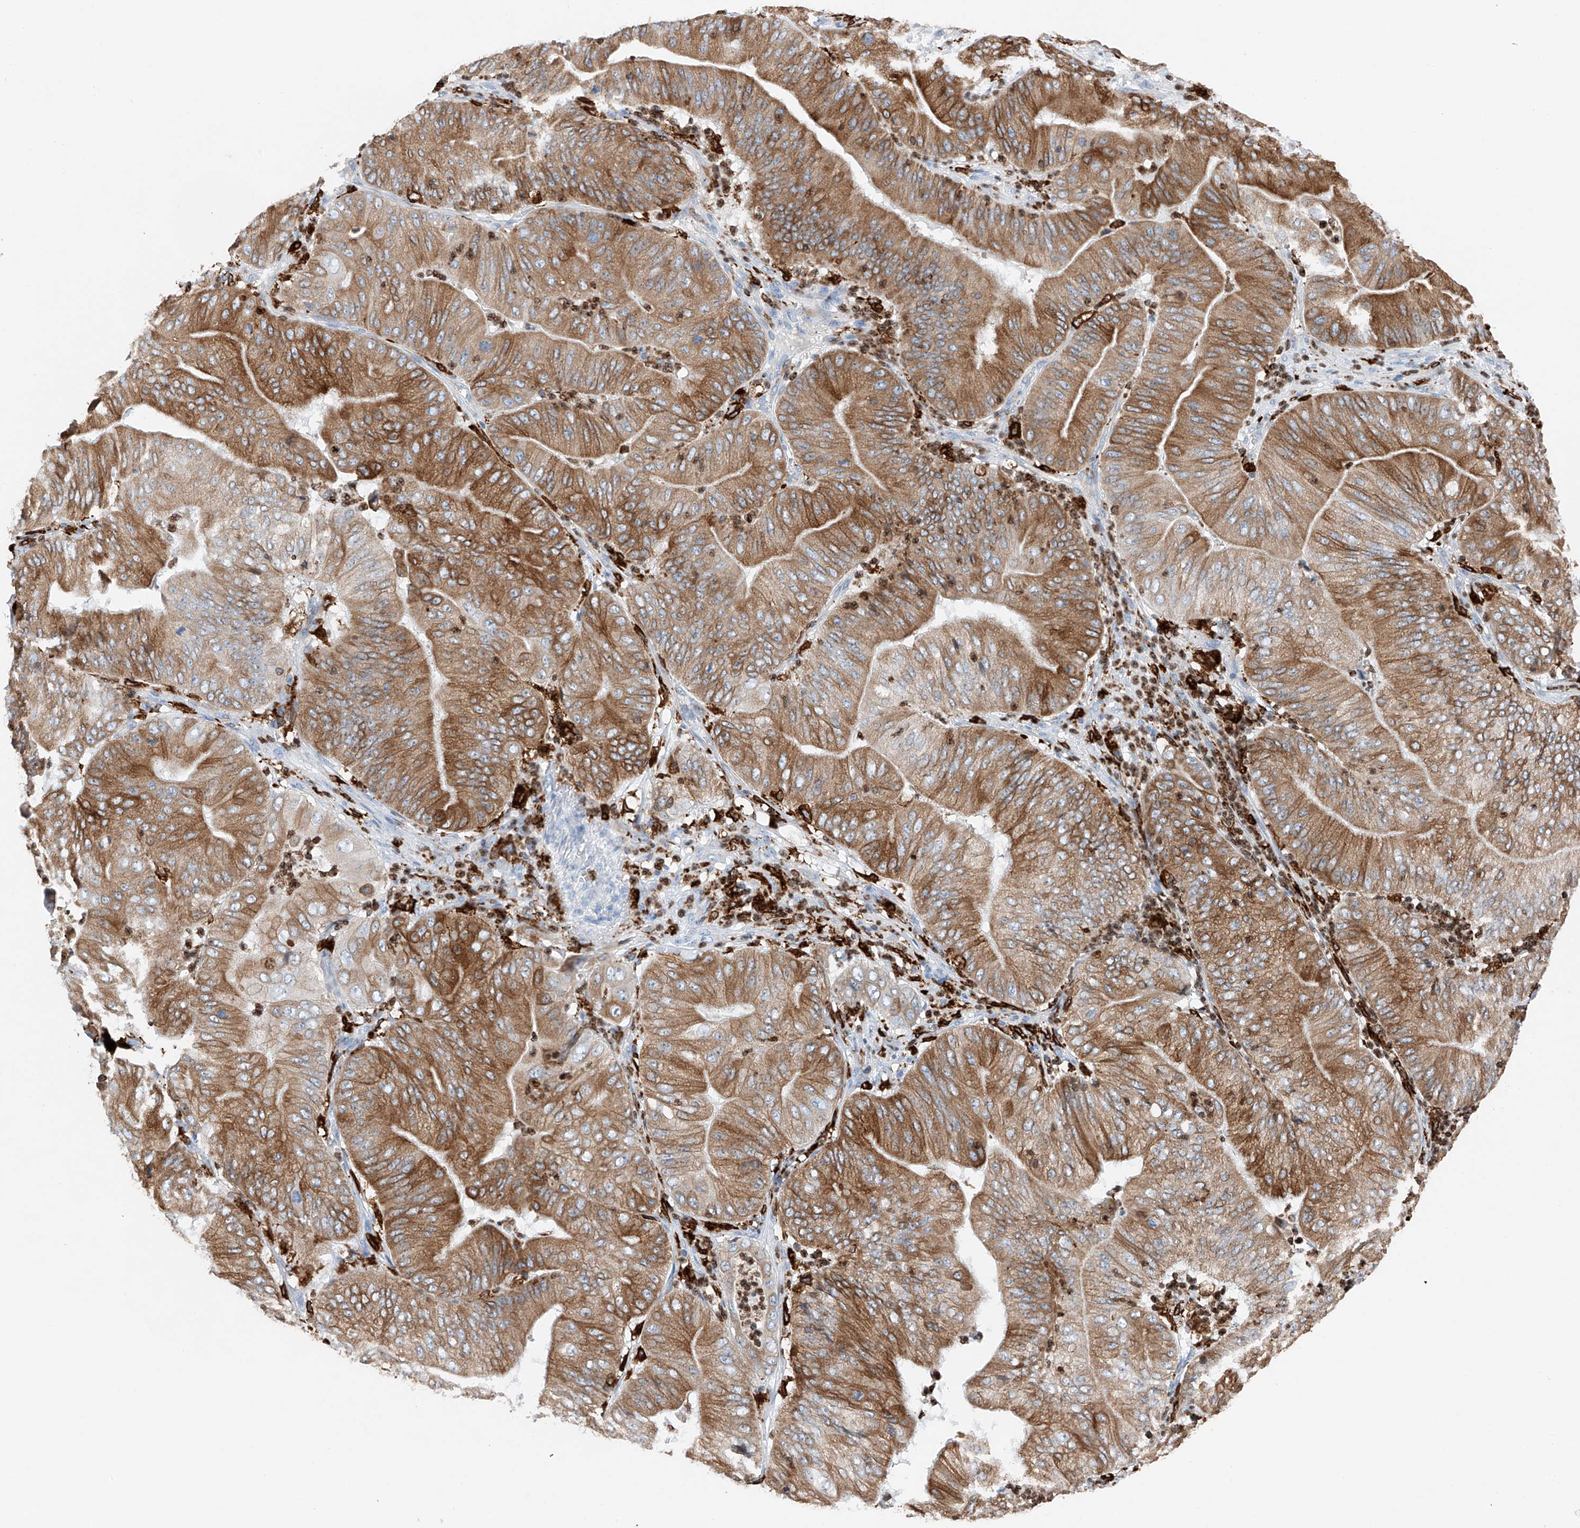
{"staining": {"intensity": "moderate", "quantity": ">75%", "location": "cytoplasmic/membranous"}, "tissue": "pancreatic cancer", "cell_type": "Tumor cells", "image_type": "cancer", "snomed": [{"axis": "morphology", "description": "Adenocarcinoma, NOS"}, {"axis": "topography", "description": "Pancreas"}], "caption": "Protein staining by IHC demonstrates moderate cytoplasmic/membranous expression in approximately >75% of tumor cells in adenocarcinoma (pancreatic).", "gene": "TBXAS1", "patient": {"sex": "female", "age": 77}}